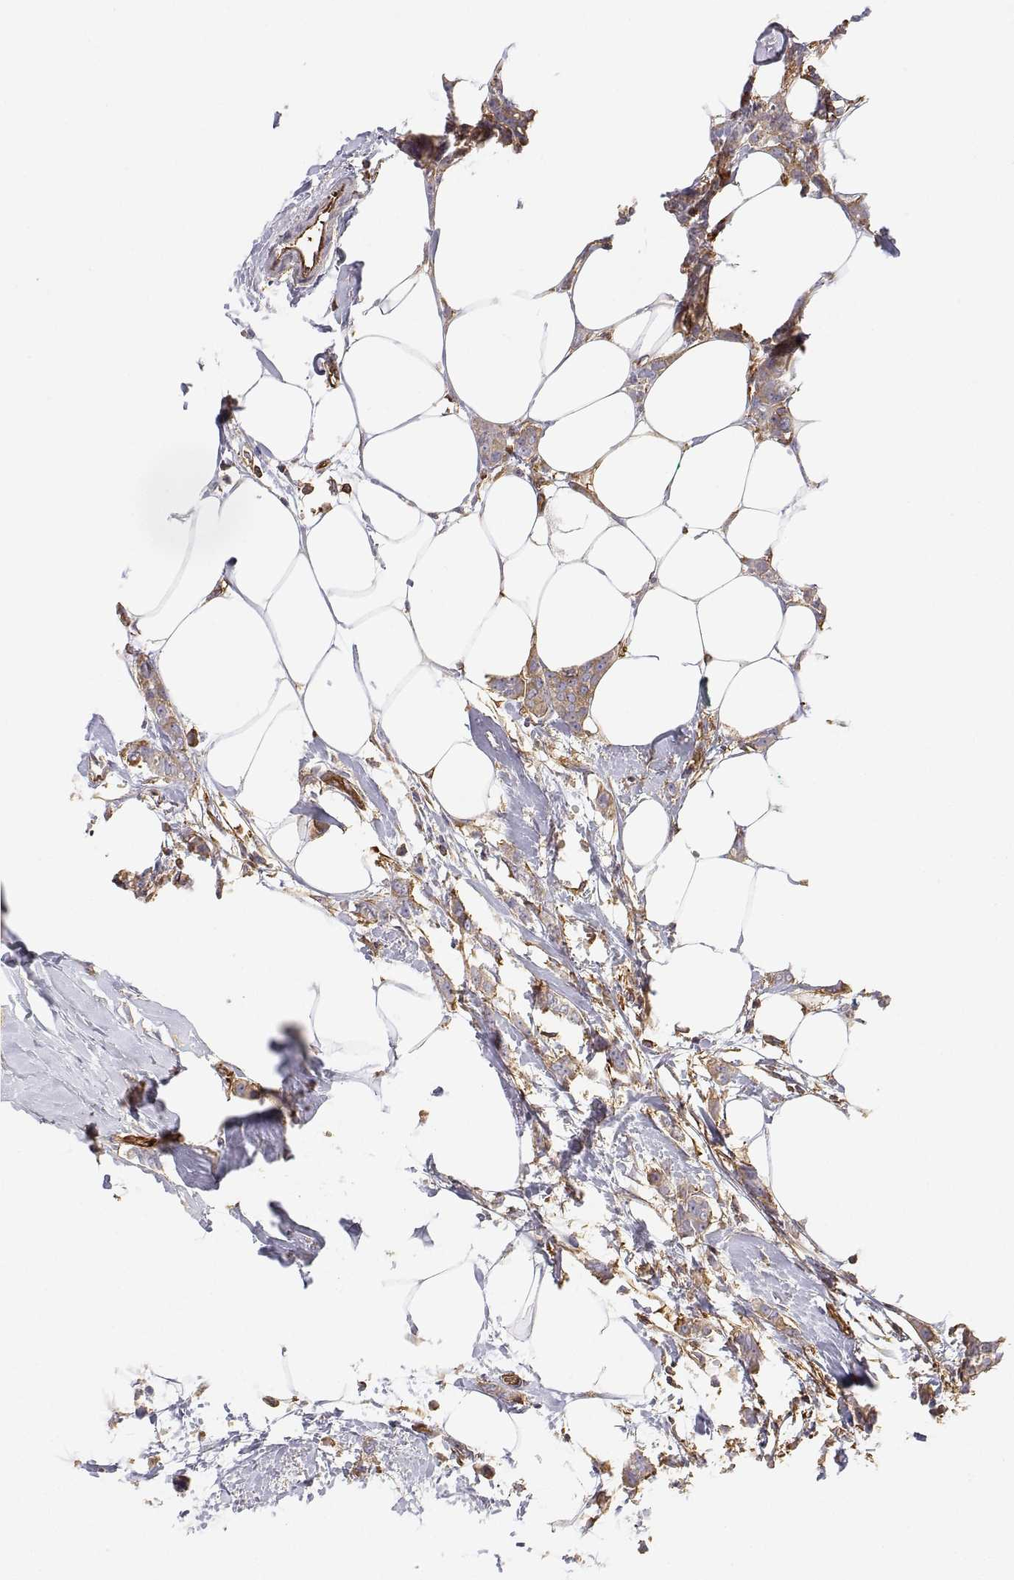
{"staining": {"intensity": "weak", "quantity": ">75%", "location": "cytoplasmic/membranous"}, "tissue": "breast cancer", "cell_type": "Tumor cells", "image_type": "cancer", "snomed": [{"axis": "morphology", "description": "Duct carcinoma"}, {"axis": "topography", "description": "Breast"}], "caption": "This is a histology image of immunohistochemistry staining of breast cancer (infiltrating ductal carcinoma), which shows weak expression in the cytoplasmic/membranous of tumor cells.", "gene": "MYH9", "patient": {"sex": "female", "age": 40}}